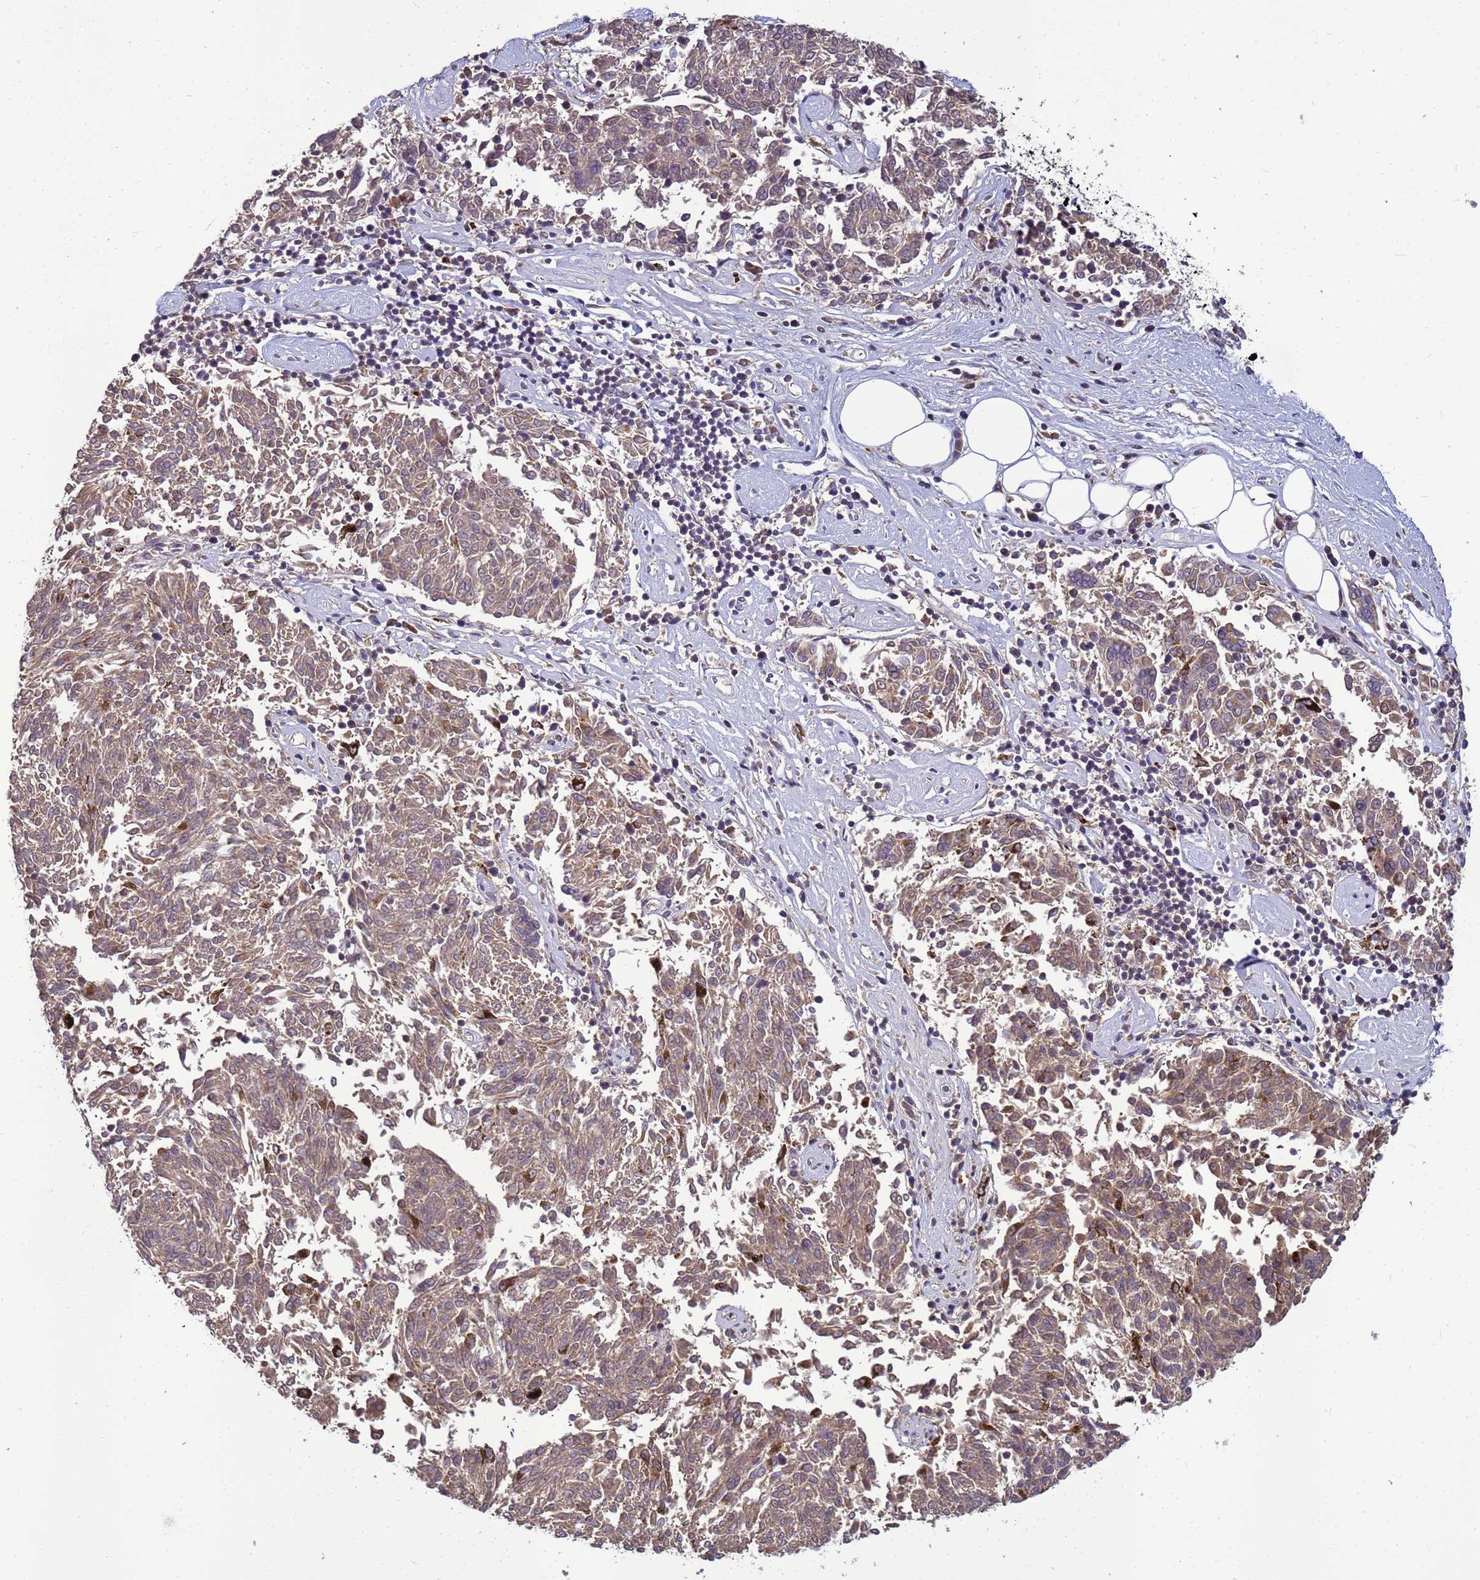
{"staining": {"intensity": "weak", "quantity": "25%-75%", "location": "cytoplasmic/membranous"}, "tissue": "melanoma", "cell_type": "Tumor cells", "image_type": "cancer", "snomed": [{"axis": "morphology", "description": "Malignant melanoma, NOS"}, {"axis": "topography", "description": "Skin"}], "caption": "Malignant melanoma stained with immunohistochemistry (IHC) exhibits weak cytoplasmic/membranous positivity in approximately 25%-75% of tumor cells.", "gene": "TMEM74B", "patient": {"sex": "female", "age": 72}}